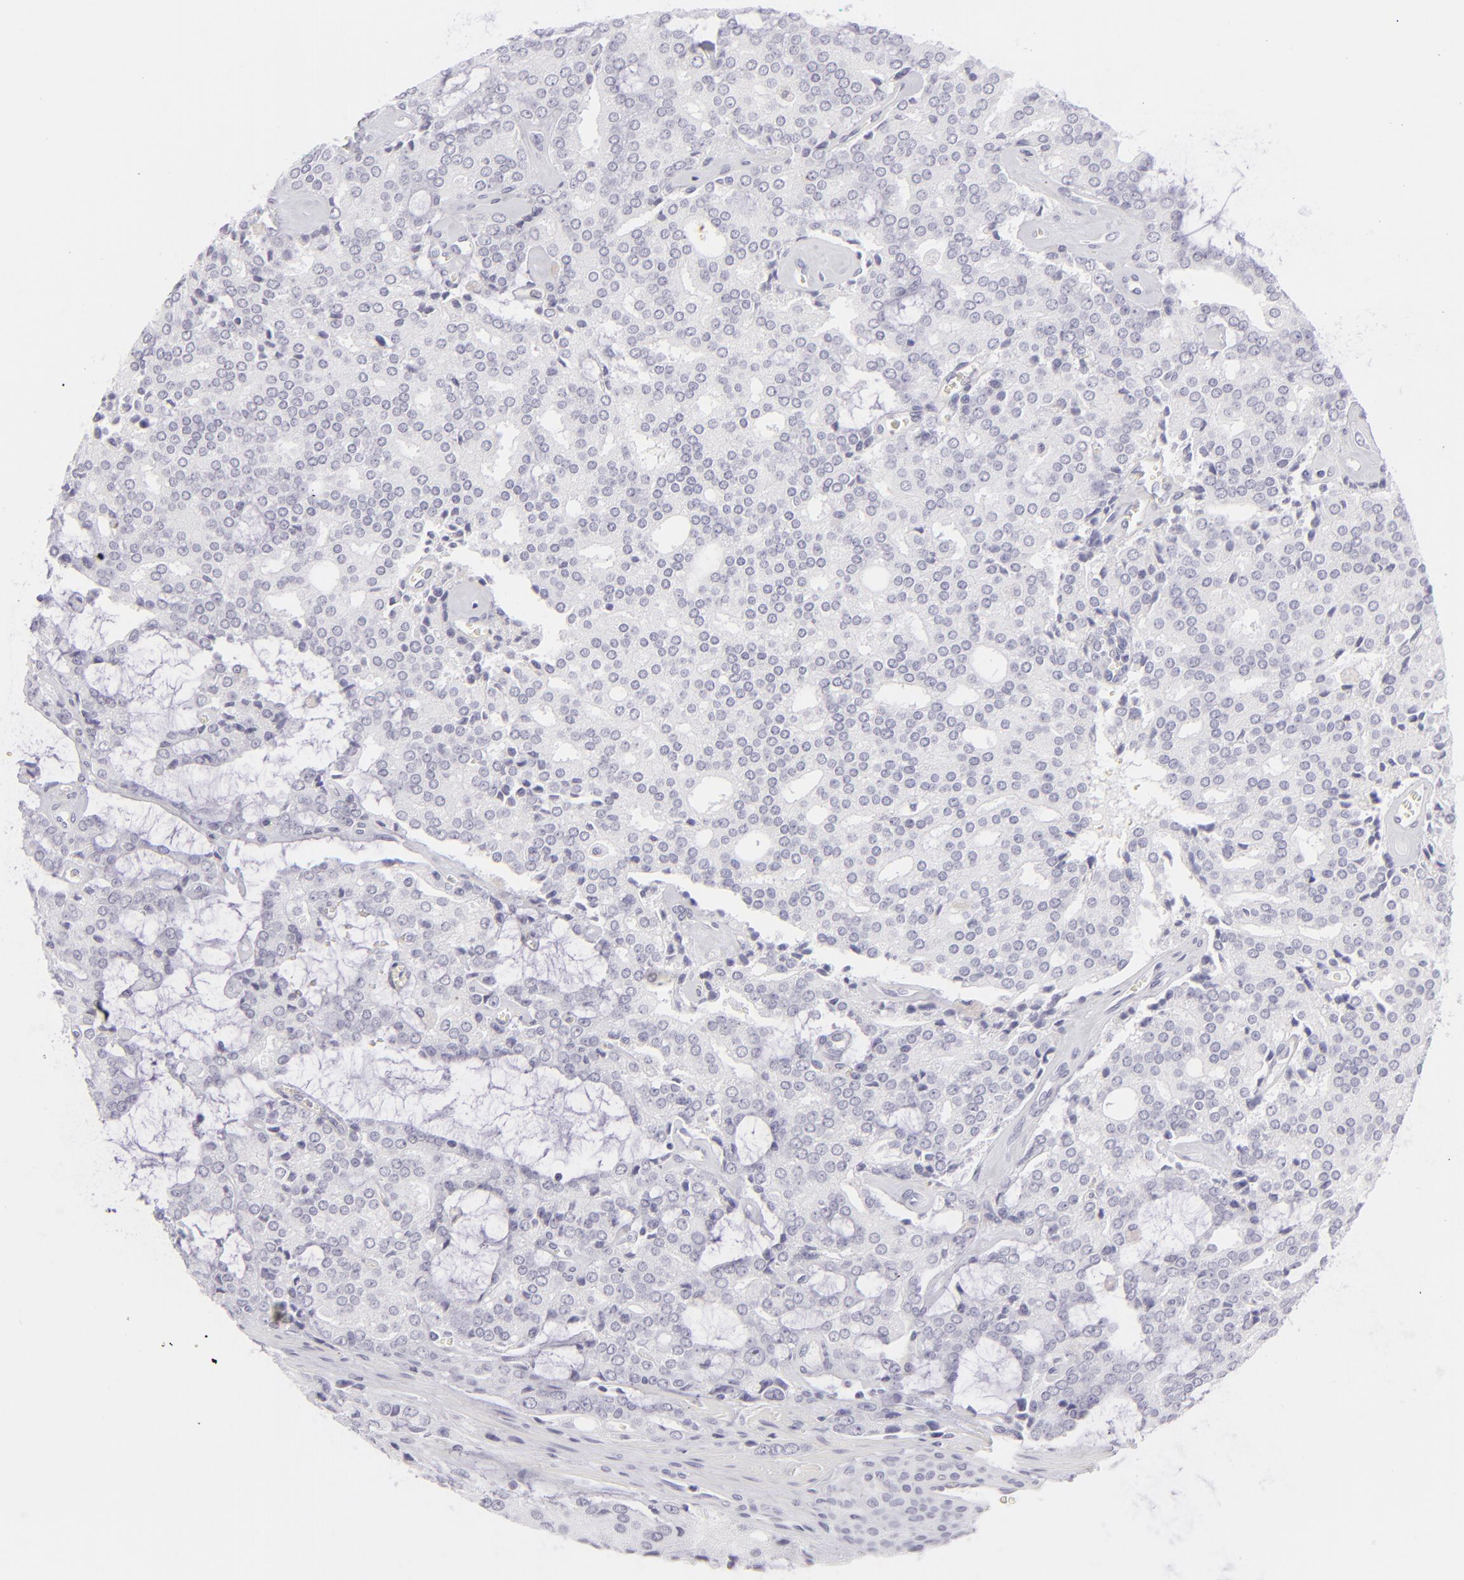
{"staining": {"intensity": "negative", "quantity": "none", "location": "none"}, "tissue": "prostate cancer", "cell_type": "Tumor cells", "image_type": "cancer", "snomed": [{"axis": "morphology", "description": "Adenocarcinoma, High grade"}, {"axis": "topography", "description": "Prostate"}], "caption": "Immunohistochemistry histopathology image of human prostate adenocarcinoma (high-grade) stained for a protein (brown), which displays no expression in tumor cells.", "gene": "FCER2", "patient": {"sex": "male", "age": 67}}